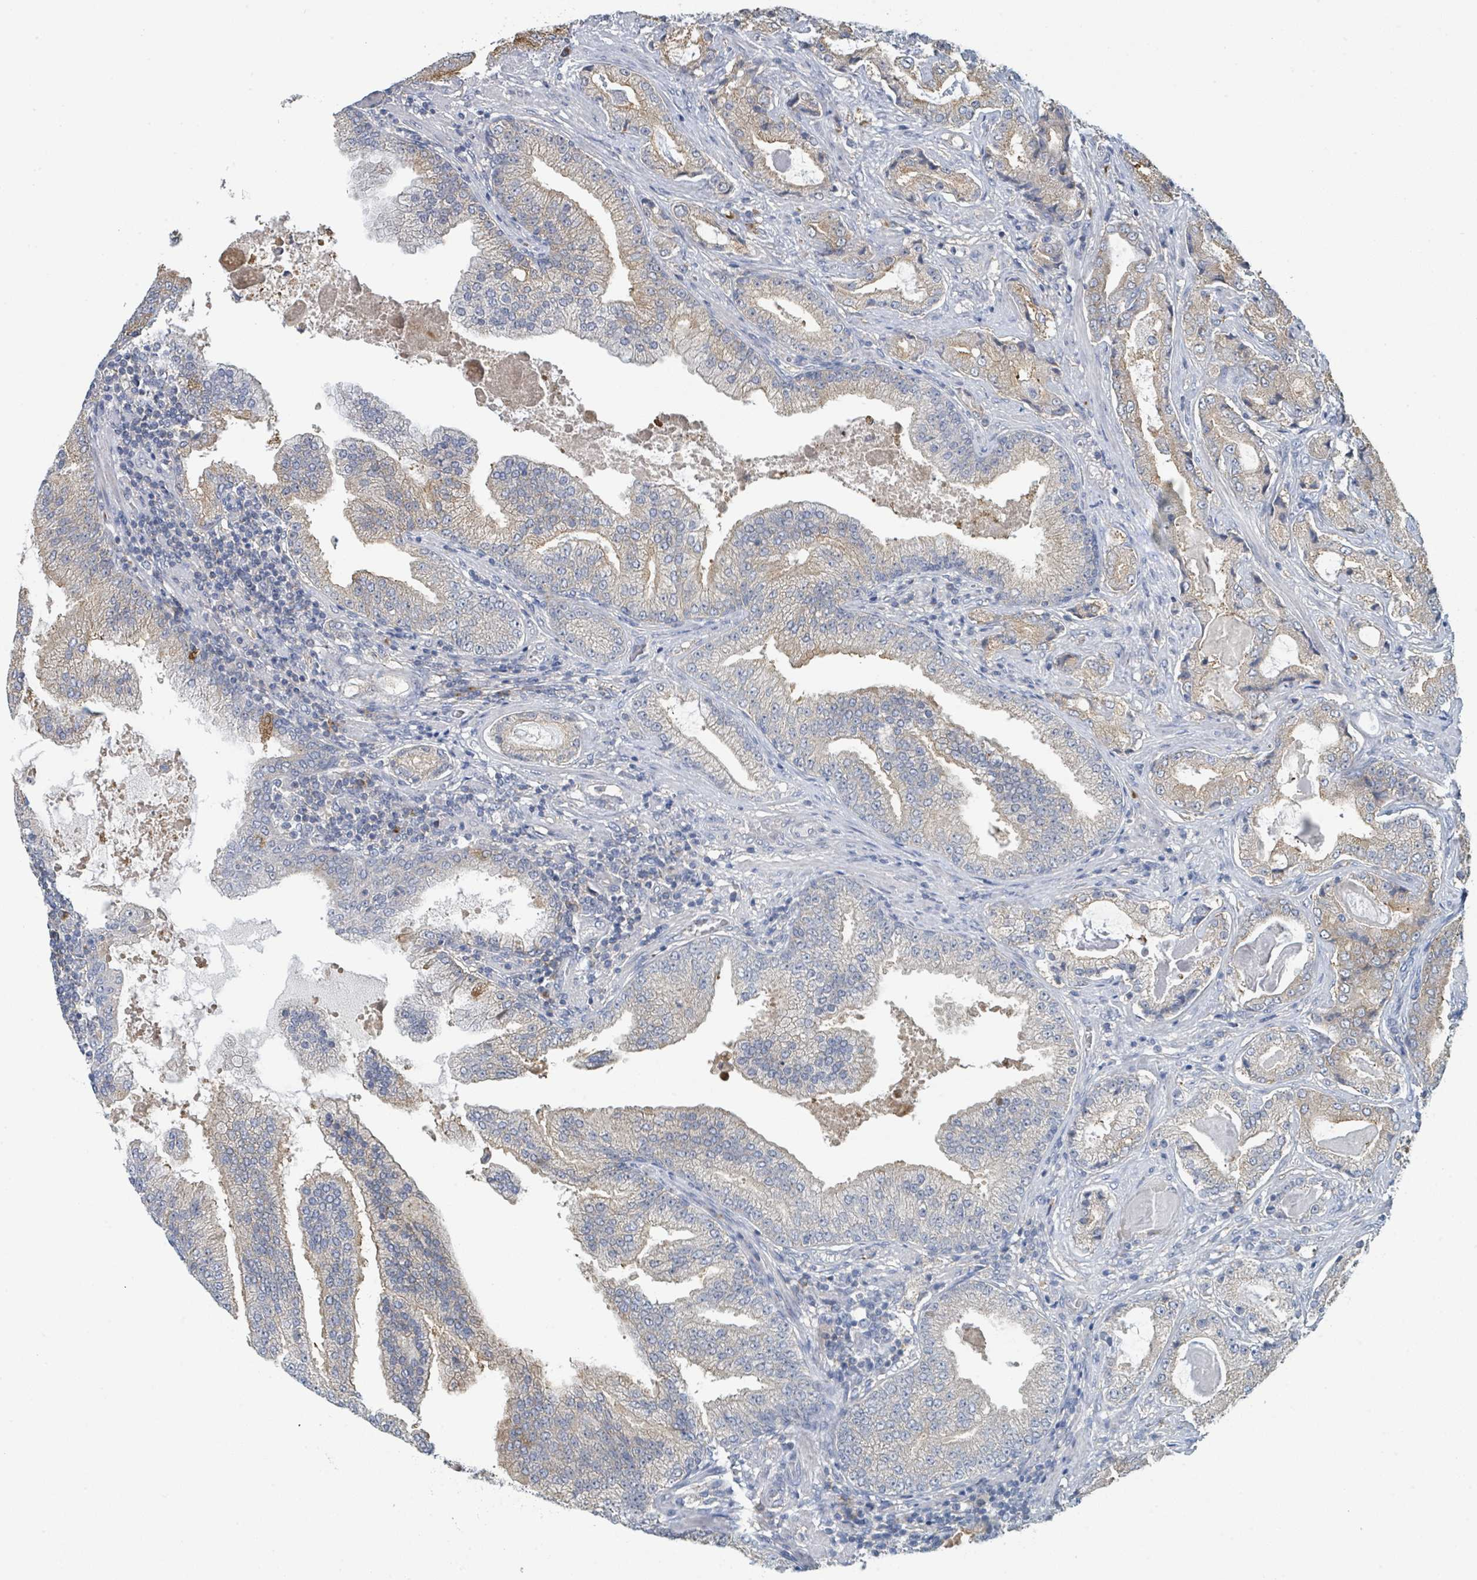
{"staining": {"intensity": "moderate", "quantity": "25%-75%", "location": "cytoplasmic/membranous"}, "tissue": "prostate cancer", "cell_type": "Tumor cells", "image_type": "cancer", "snomed": [{"axis": "morphology", "description": "Adenocarcinoma, High grade"}, {"axis": "topography", "description": "Prostate"}], "caption": "Immunohistochemistry photomicrograph of neoplastic tissue: prostate high-grade adenocarcinoma stained using immunohistochemistry reveals medium levels of moderate protein expression localized specifically in the cytoplasmic/membranous of tumor cells, appearing as a cytoplasmic/membranous brown color.", "gene": "ANKRD55", "patient": {"sex": "male", "age": 68}}